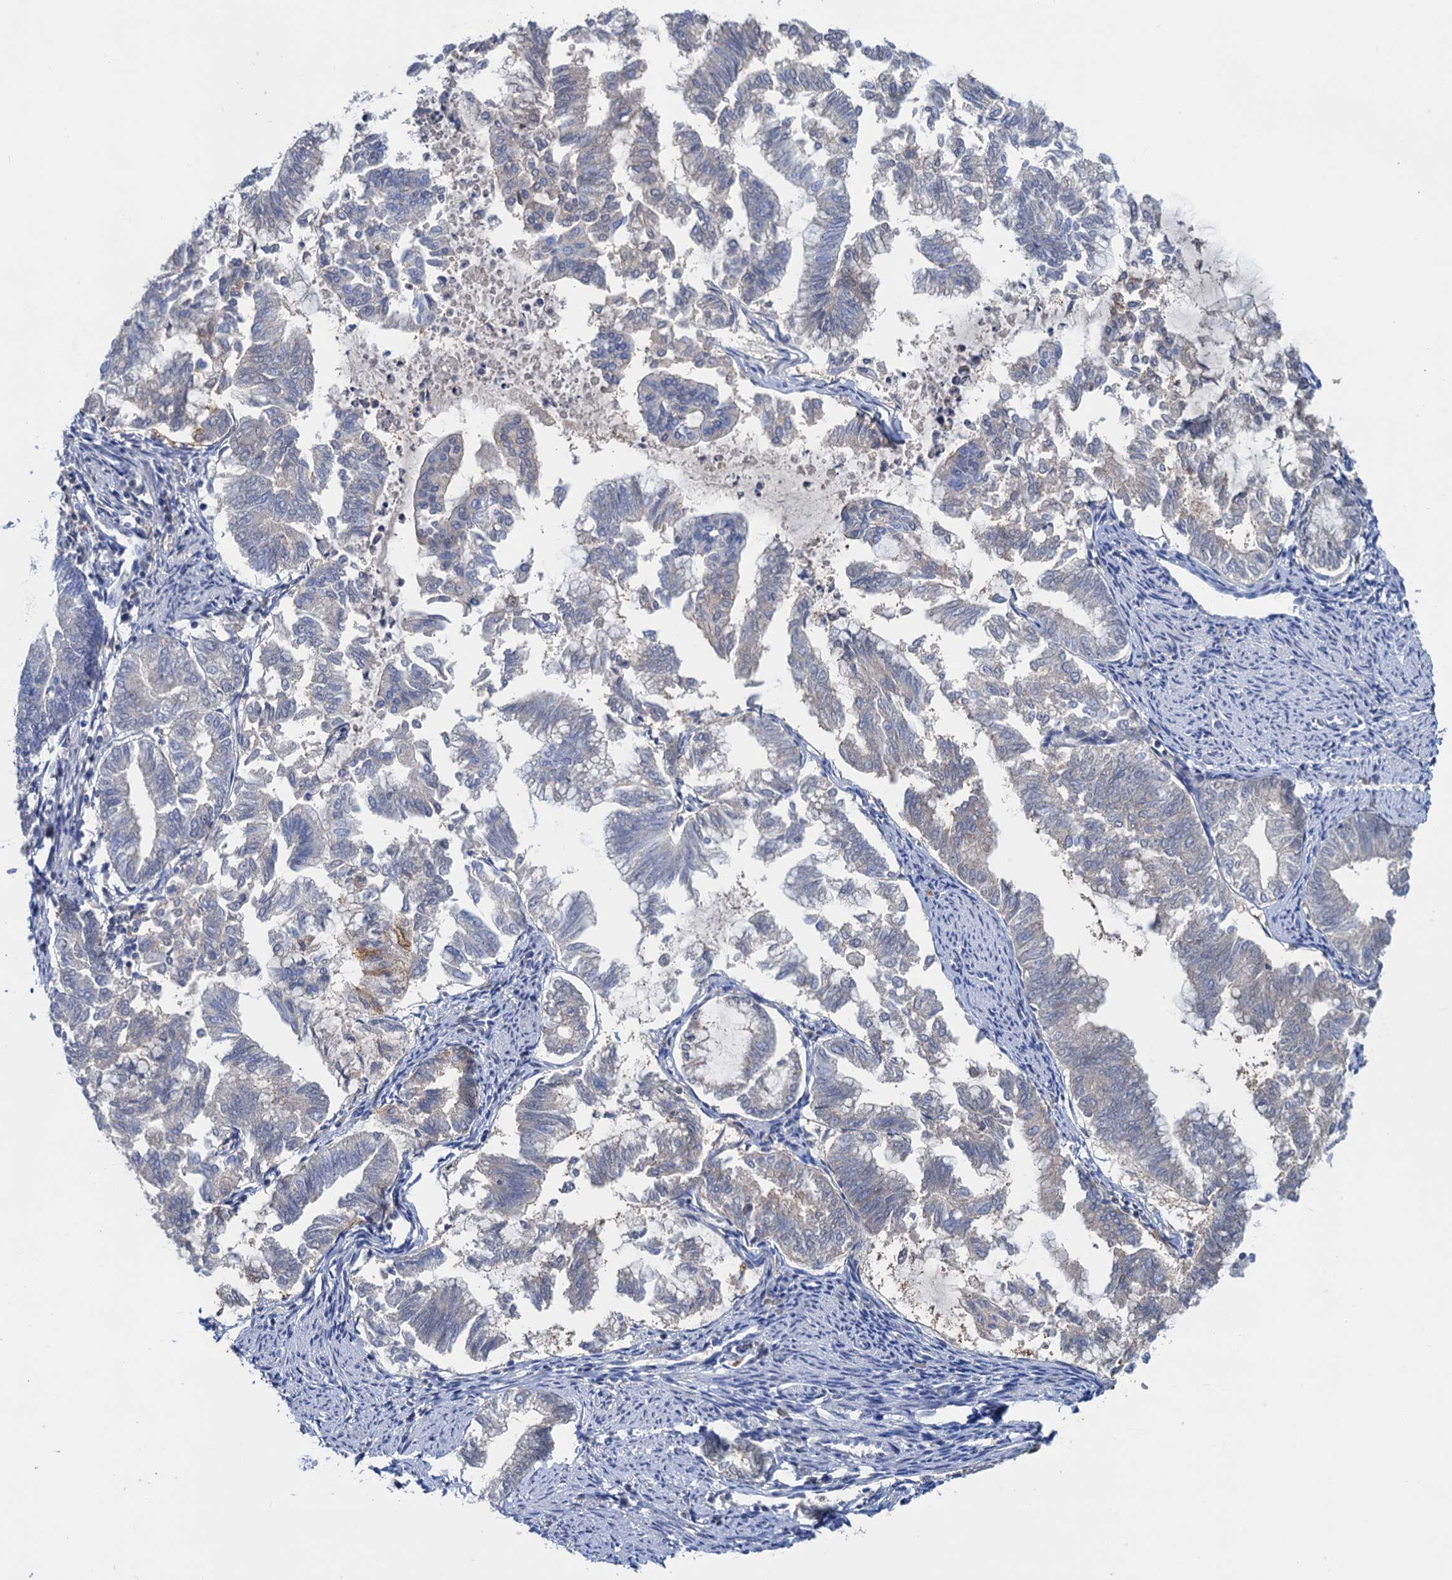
{"staining": {"intensity": "negative", "quantity": "none", "location": "none"}, "tissue": "endometrial cancer", "cell_type": "Tumor cells", "image_type": "cancer", "snomed": [{"axis": "morphology", "description": "Adenocarcinoma, NOS"}, {"axis": "topography", "description": "Endometrium"}], "caption": "Photomicrograph shows no protein expression in tumor cells of endometrial cancer tissue.", "gene": "FAH", "patient": {"sex": "female", "age": 79}}